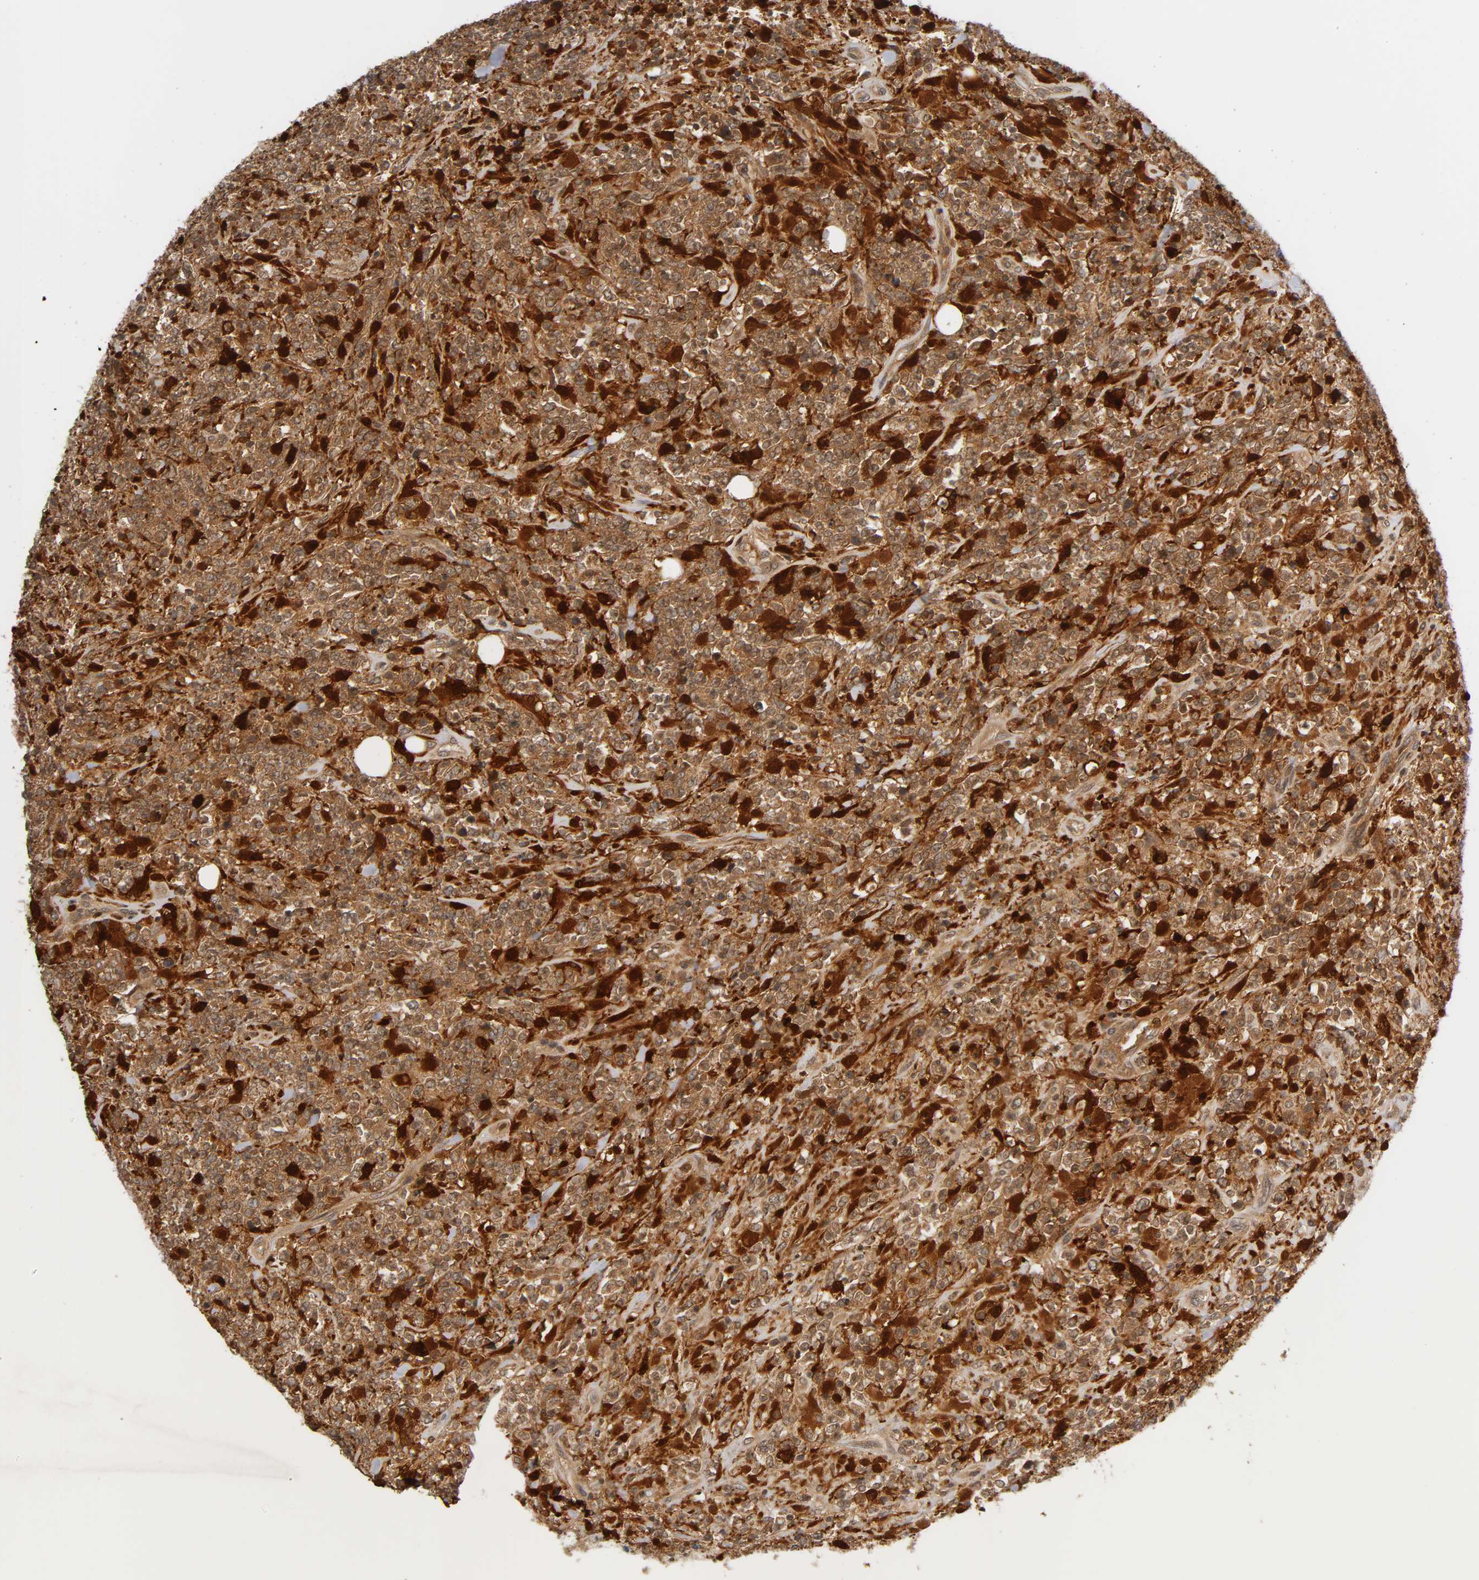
{"staining": {"intensity": "moderate", "quantity": ">75%", "location": "cytoplasmic/membranous,nuclear"}, "tissue": "lymphoma", "cell_type": "Tumor cells", "image_type": "cancer", "snomed": [{"axis": "morphology", "description": "Malignant lymphoma, non-Hodgkin's type, High grade"}, {"axis": "topography", "description": "Soft tissue"}], "caption": "Lymphoma was stained to show a protein in brown. There is medium levels of moderate cytoplasmic/membranous and nuclear staining in about >75% of tumor cells.", "gene": "IL18", "patient": {"sex": "male", "age": 18}}